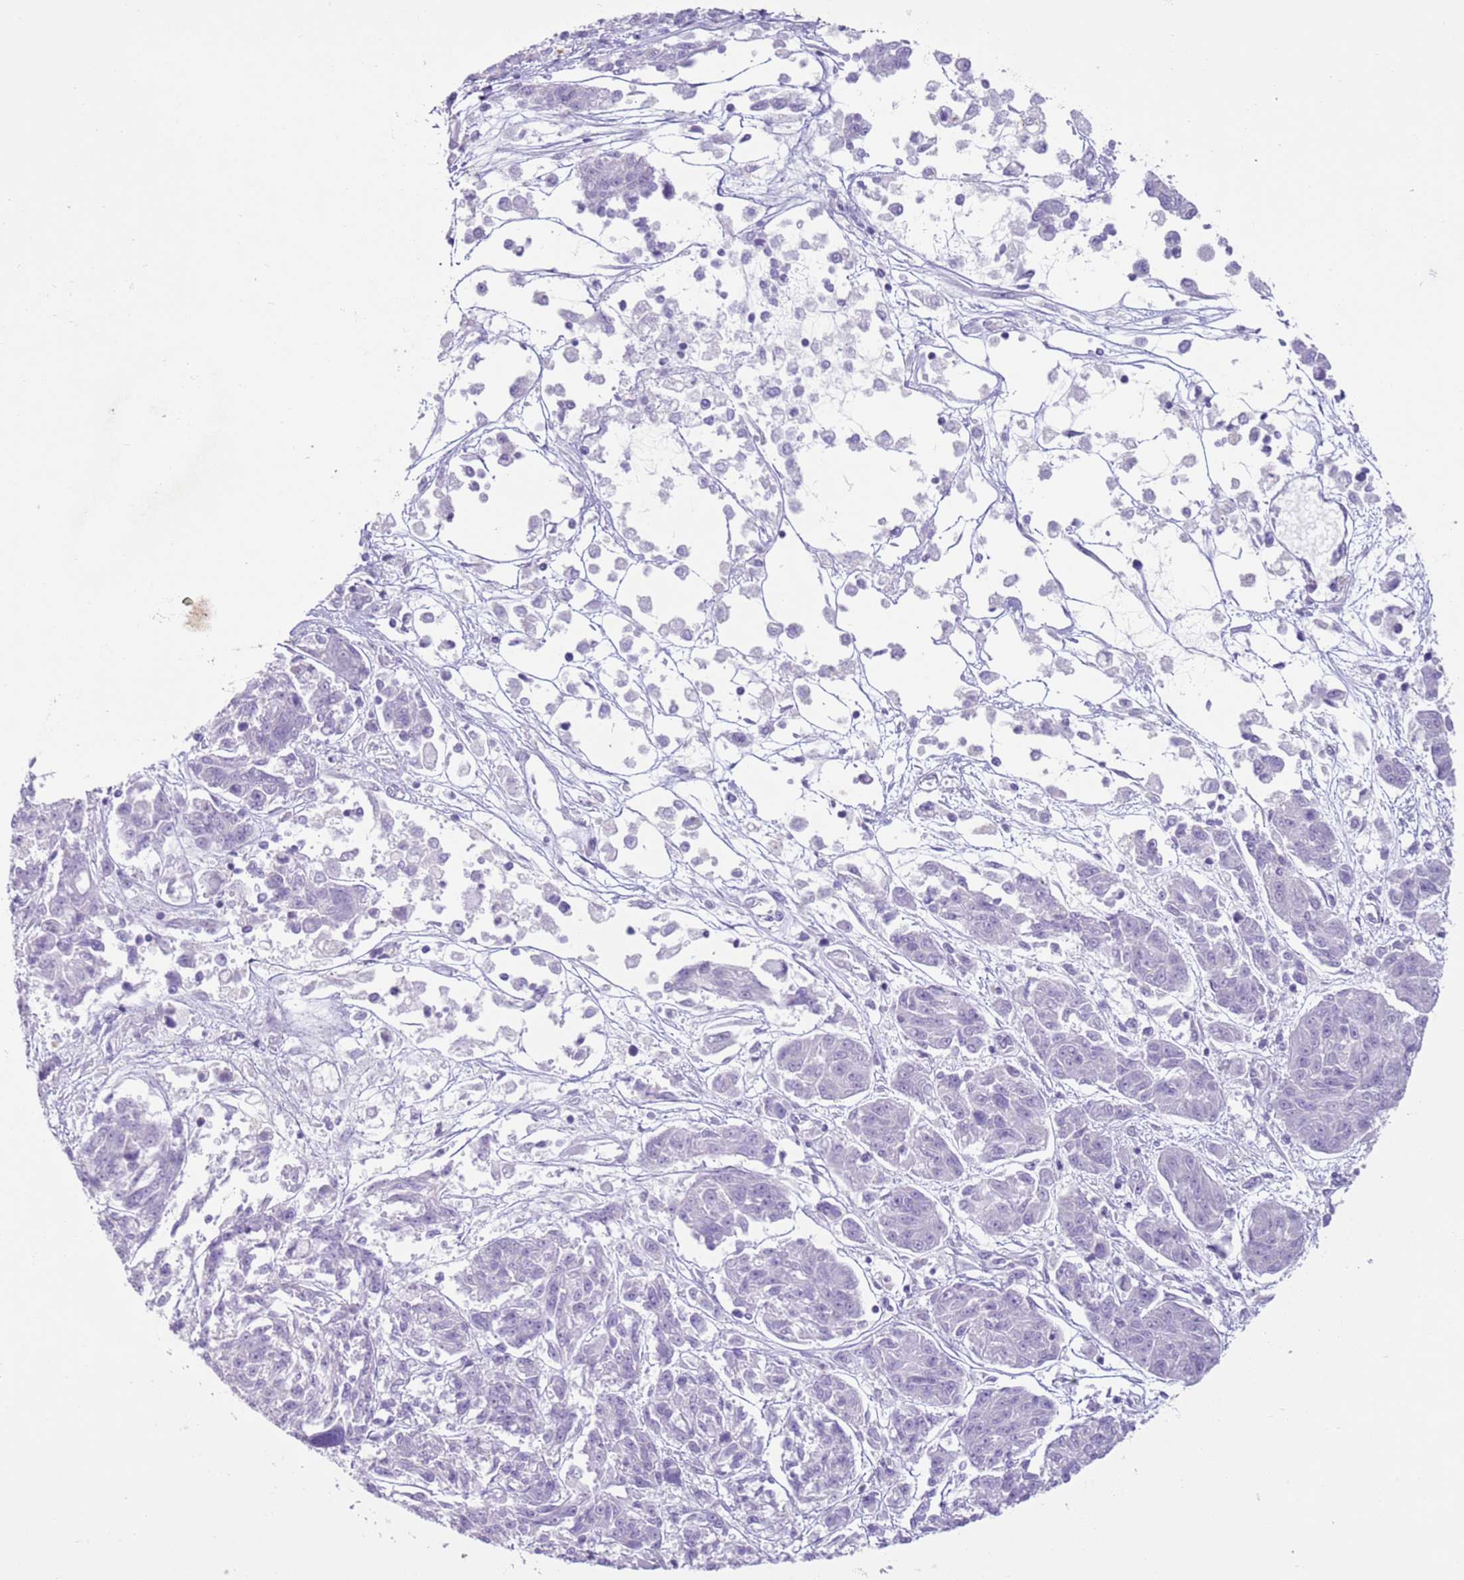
{"staining": {"intensity": "negative", "quantity": "none", "location": "none"}, "tissue": "melanoma", "cell_type": "Tumor cells", "image_type": "cancer", "snomed": [{"axis": "morphology", "description": "Malignant melanoma, NOS"}, {"axis": "topography", "description": "Skin"}], "caption": "DAB immunohistochemical staining of melanoma reveals no significant expression in tumor cells.", "gene": "ZNF239", "patient": {"sex": "male", "age": 53}}